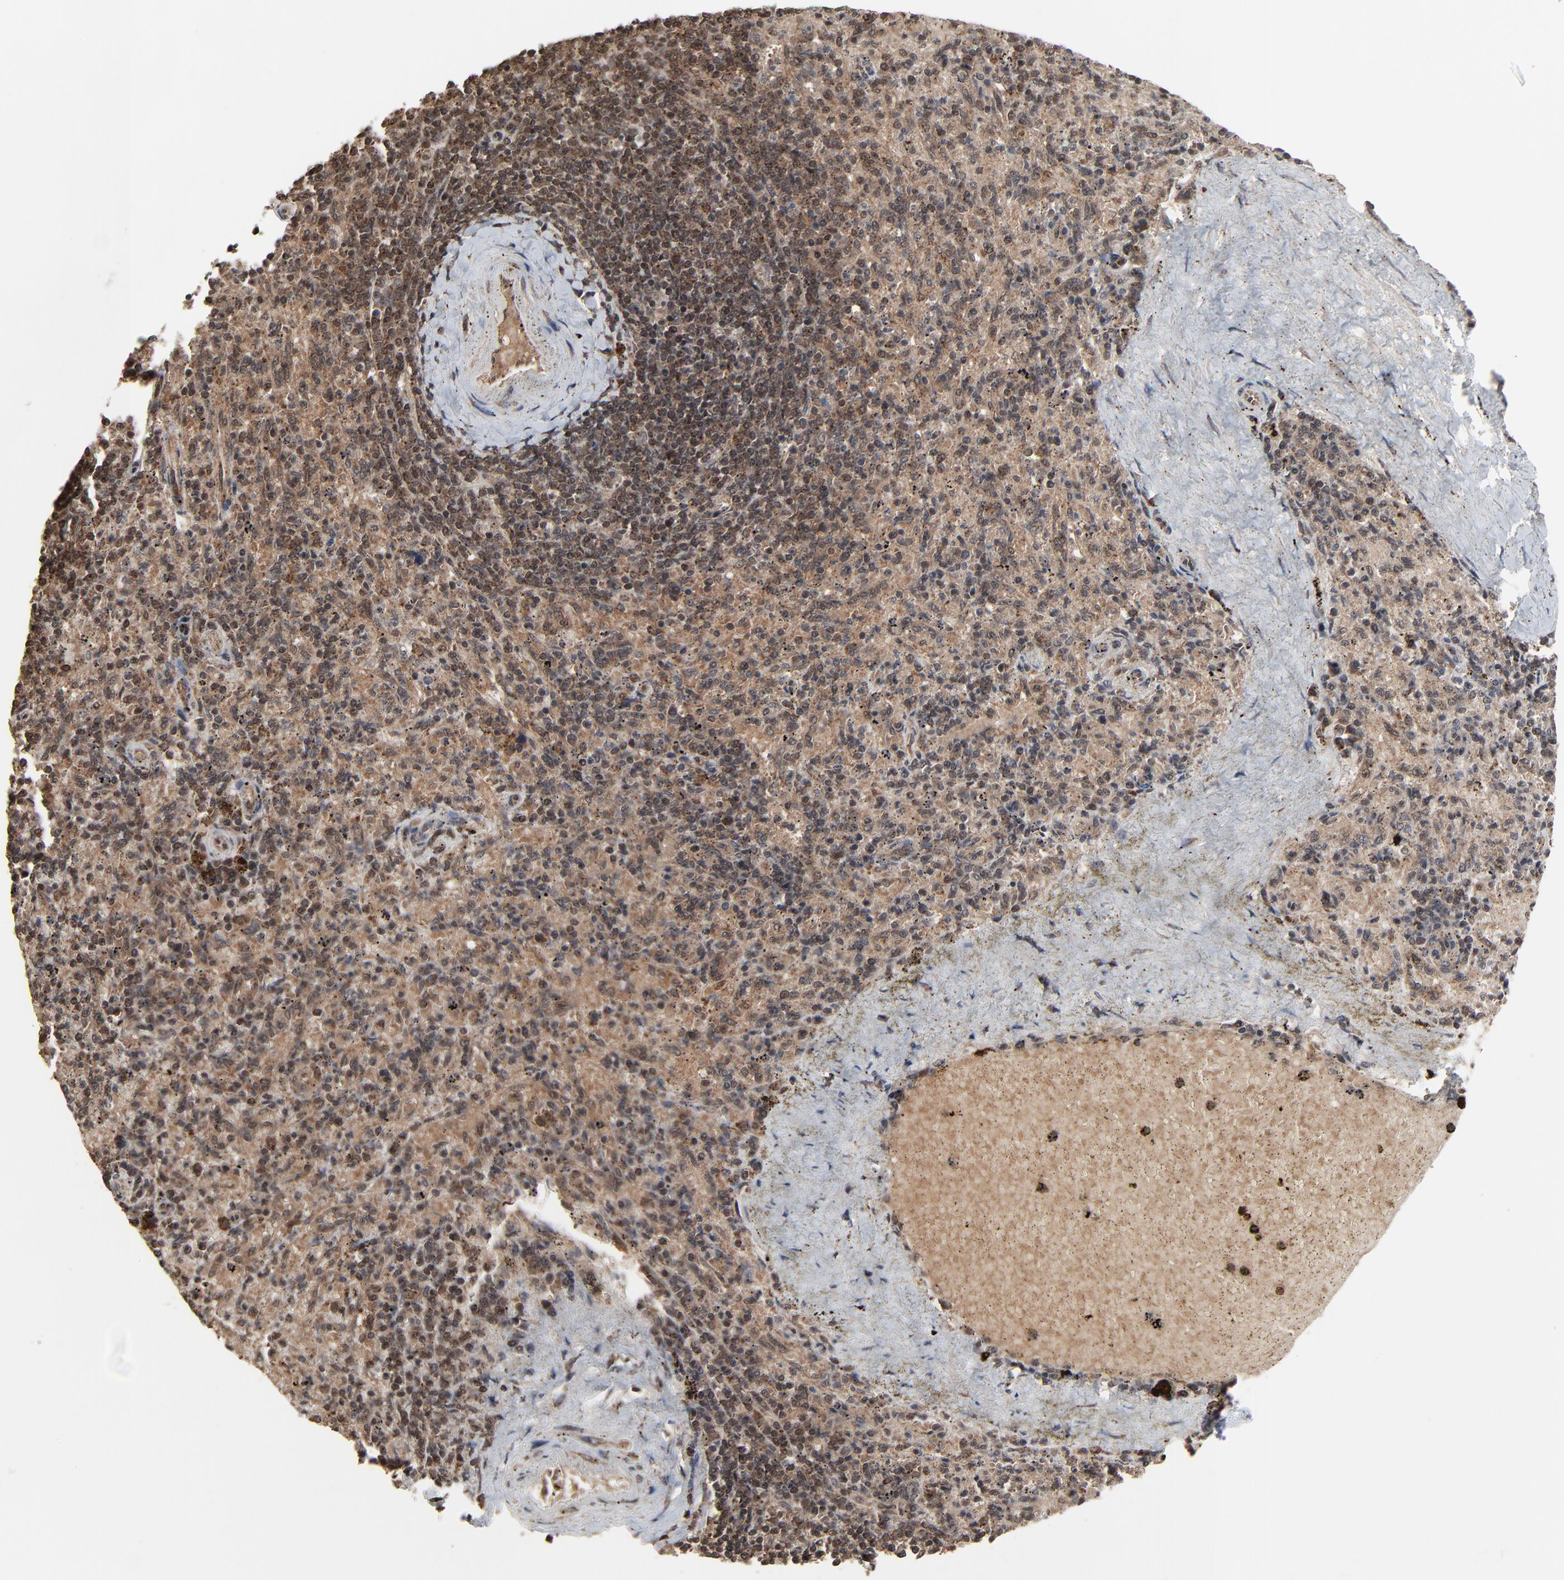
{"staining": {"intensity": "weak", "quantity": ">75%", "location": "cytoplasmic/membranous,nuclear"}, "tissue": "spleen", "cell_type": "Cells in red pulp", "image_type": "normal", "snomed": [{"axis": "morphology", "description": "Normal tissue, NOS"}, {"axis": "topography", "description": "Spleen"}], "caption": "An immunohistochemistry (IHC) image of normal tissue is shown. Protein staining in brown labels weak cytoplasmic/membranous,nuclear positivity in spleen within cells in red pulp. (brown staining indicates protein expression, while blue staining denotes nuclei).", "gene": "RHOJ", "patient": {"sex": "female", "age": 43}}